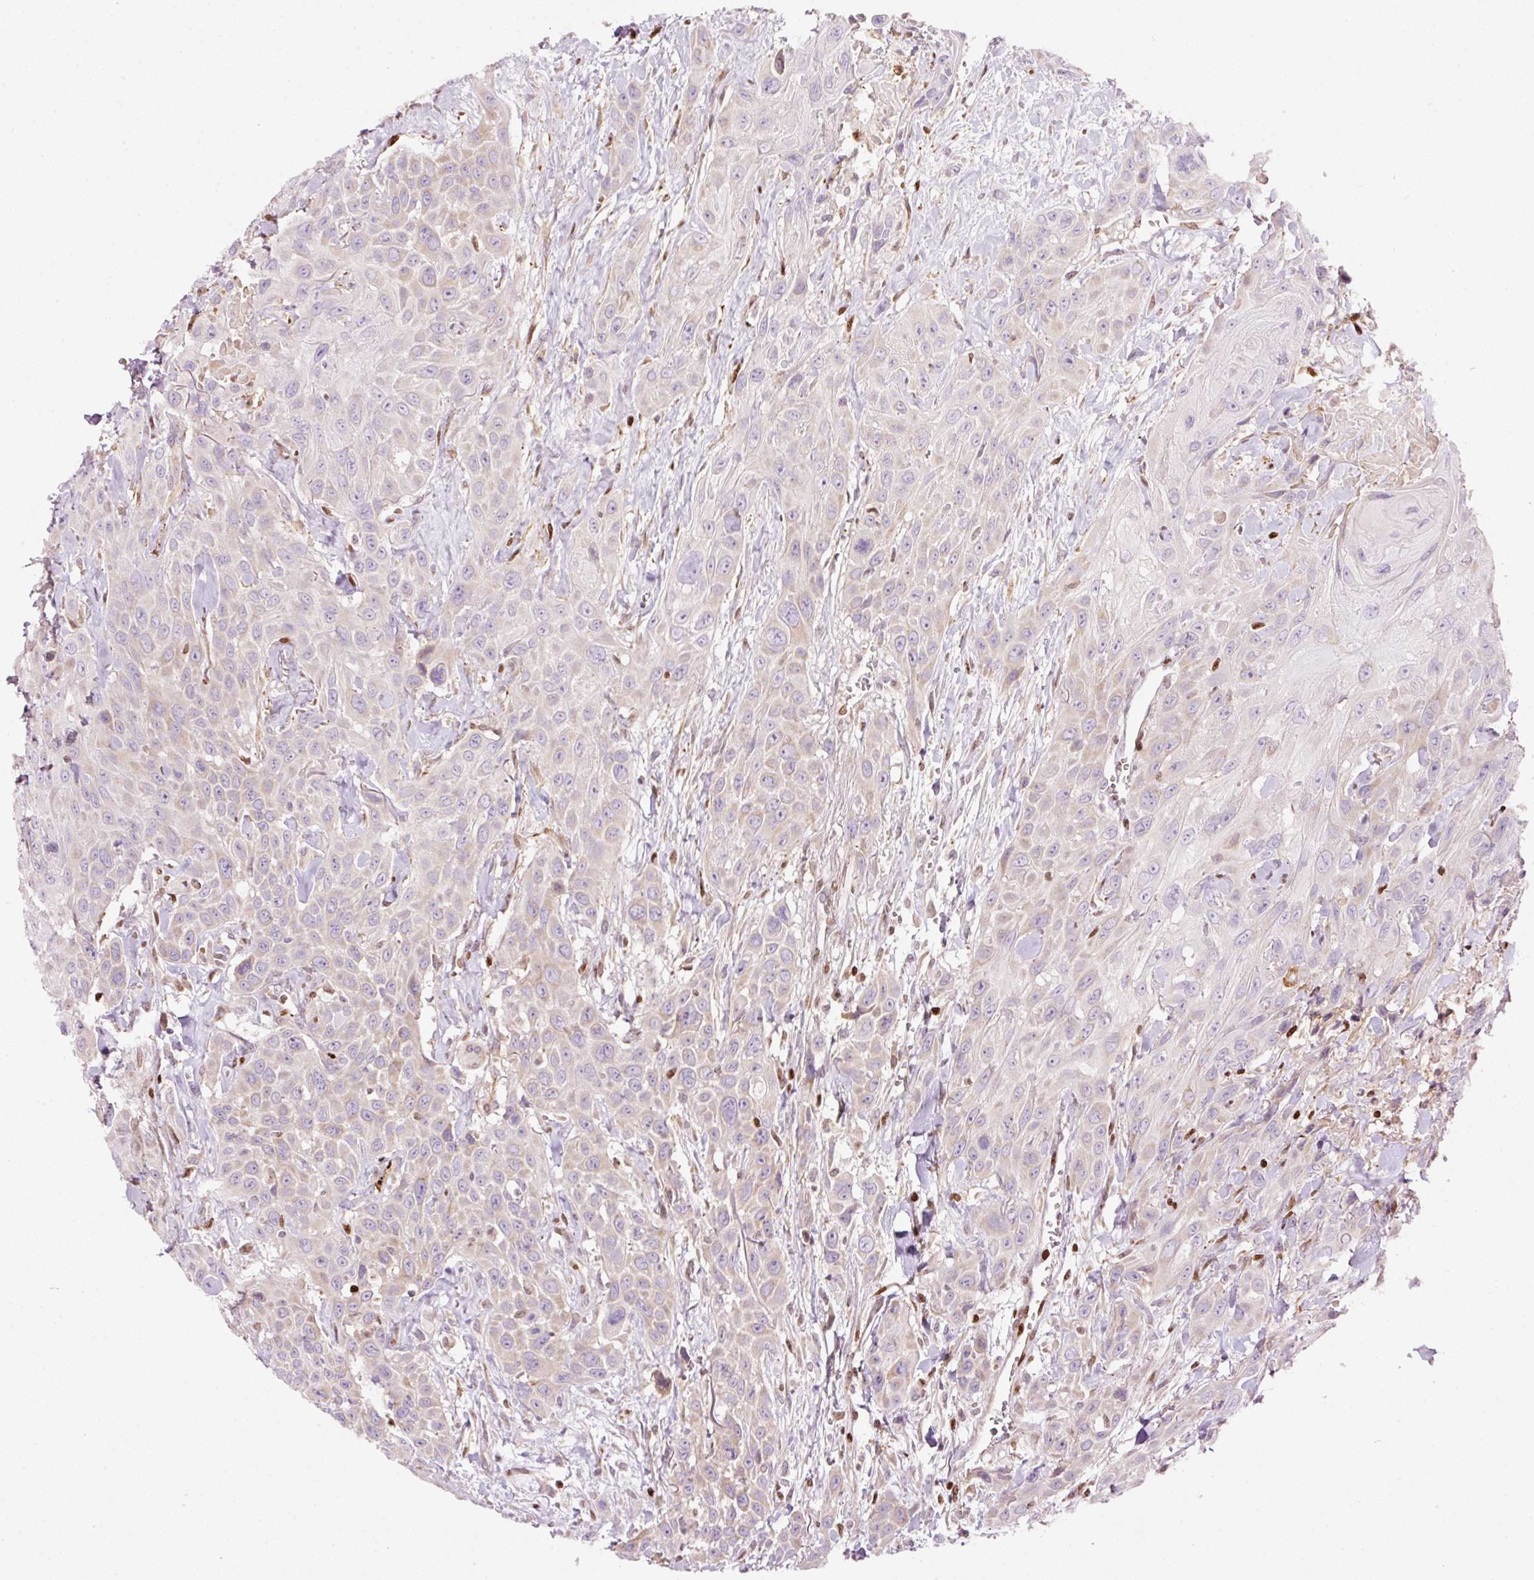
{"staining": {"intensity": "negative", "quantity": "none", "location": "none"}, "tissue": "head and neck cancer", "cell_type": "Tumor cells", "image_type": "cancer", "snomed": [{"axis": "morphology", "description": "Squamous cell carcinoma, NOS"}, {"axis": "topography", "description": "Head-Neck"}], "caption": "The micrograph reveals no significant positivity in tumor cells of head and neck cancer. (Stains: DAB immunohistochemistry with hematoxylin counter stain, Microscopy: brightfield microscopy at high magnification).", "gene": "TMEM8B", "patient": {"sex": "male", "age": 81}}